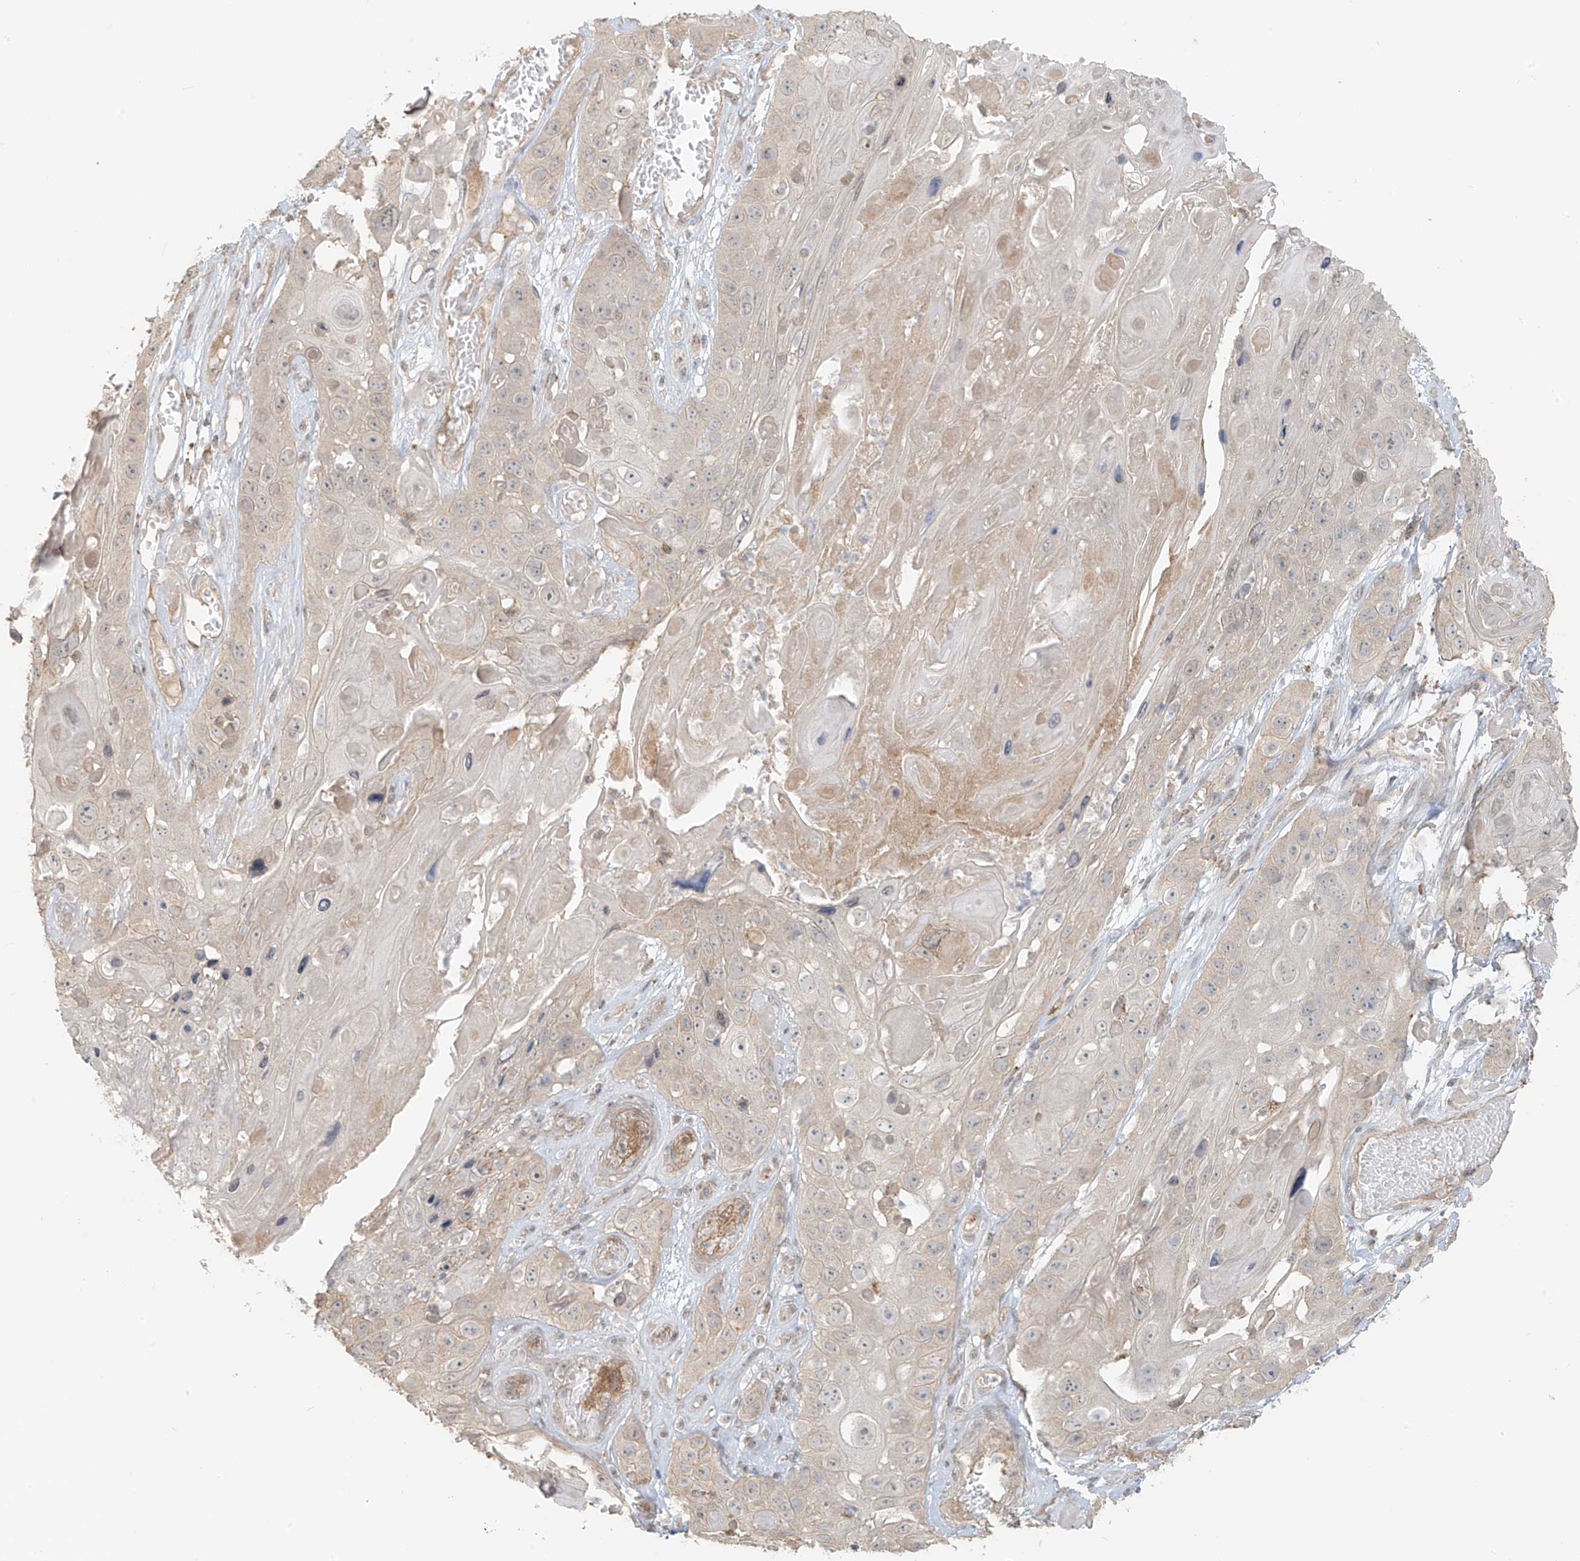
{"staining": {"intensity": "negative", "quantity": "none", "location": "none"}, "tissue": "skin cancer", "cell_type": "Tumor cells", "image_type": "cancer", "snomed": [{"axis": "morphology", "description": "Squamous cell carcinoma, NOS"}, {"axis": "topography", "description": "Skin"}], "caption": "This is an immunohistochemistry (IHC) photomicrograph of human skin cancer (squamous cell carcinoma). There is no staining in tumor cells.", "gene": "ABCD1", "patient": {"sex": "male", "age": 55}}